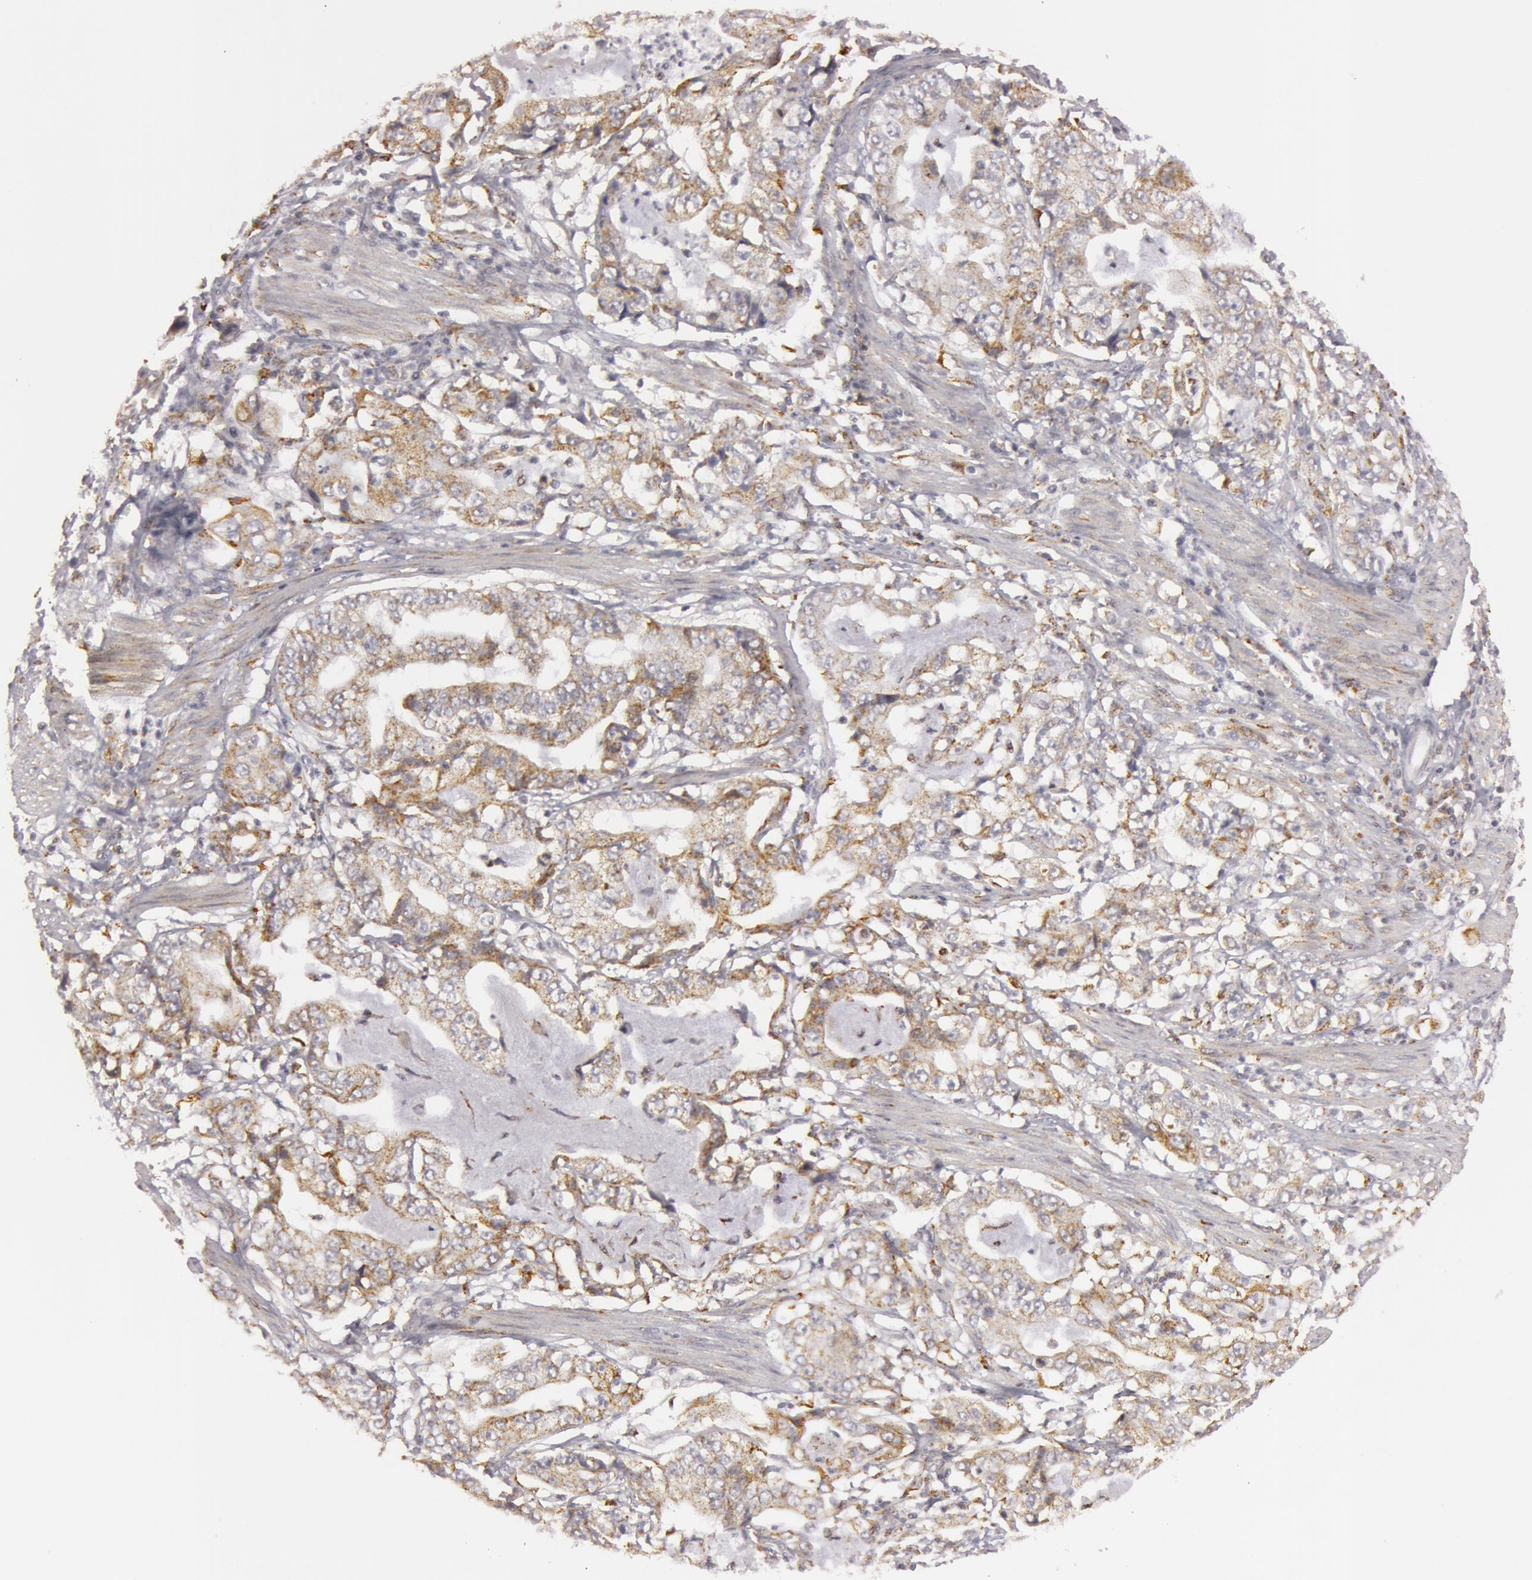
{"staining": {"intensity": "weak", "quantity": ">75%", "location": "cytoplasmic/membranous"}, "tissue": "stomach cancer", "cell_type": "Tumor cells", "image_type": "cancer", "snomed": [{"axis": "morphology", "description": "Adenocarcinoma, NOS"}, {"axis": "topography", "description": "Pancreas"}, {"axis": "topography", "description": "Stomach, upper"}], "caption": "Stomach adenocarcinoma stained with immunohistochemistry (IHC) shows weak cytoplasmic/membranous staining in about >75% of tumor cells.", "gene": "C7", "patient": {"sex": "male", "age": 77}}